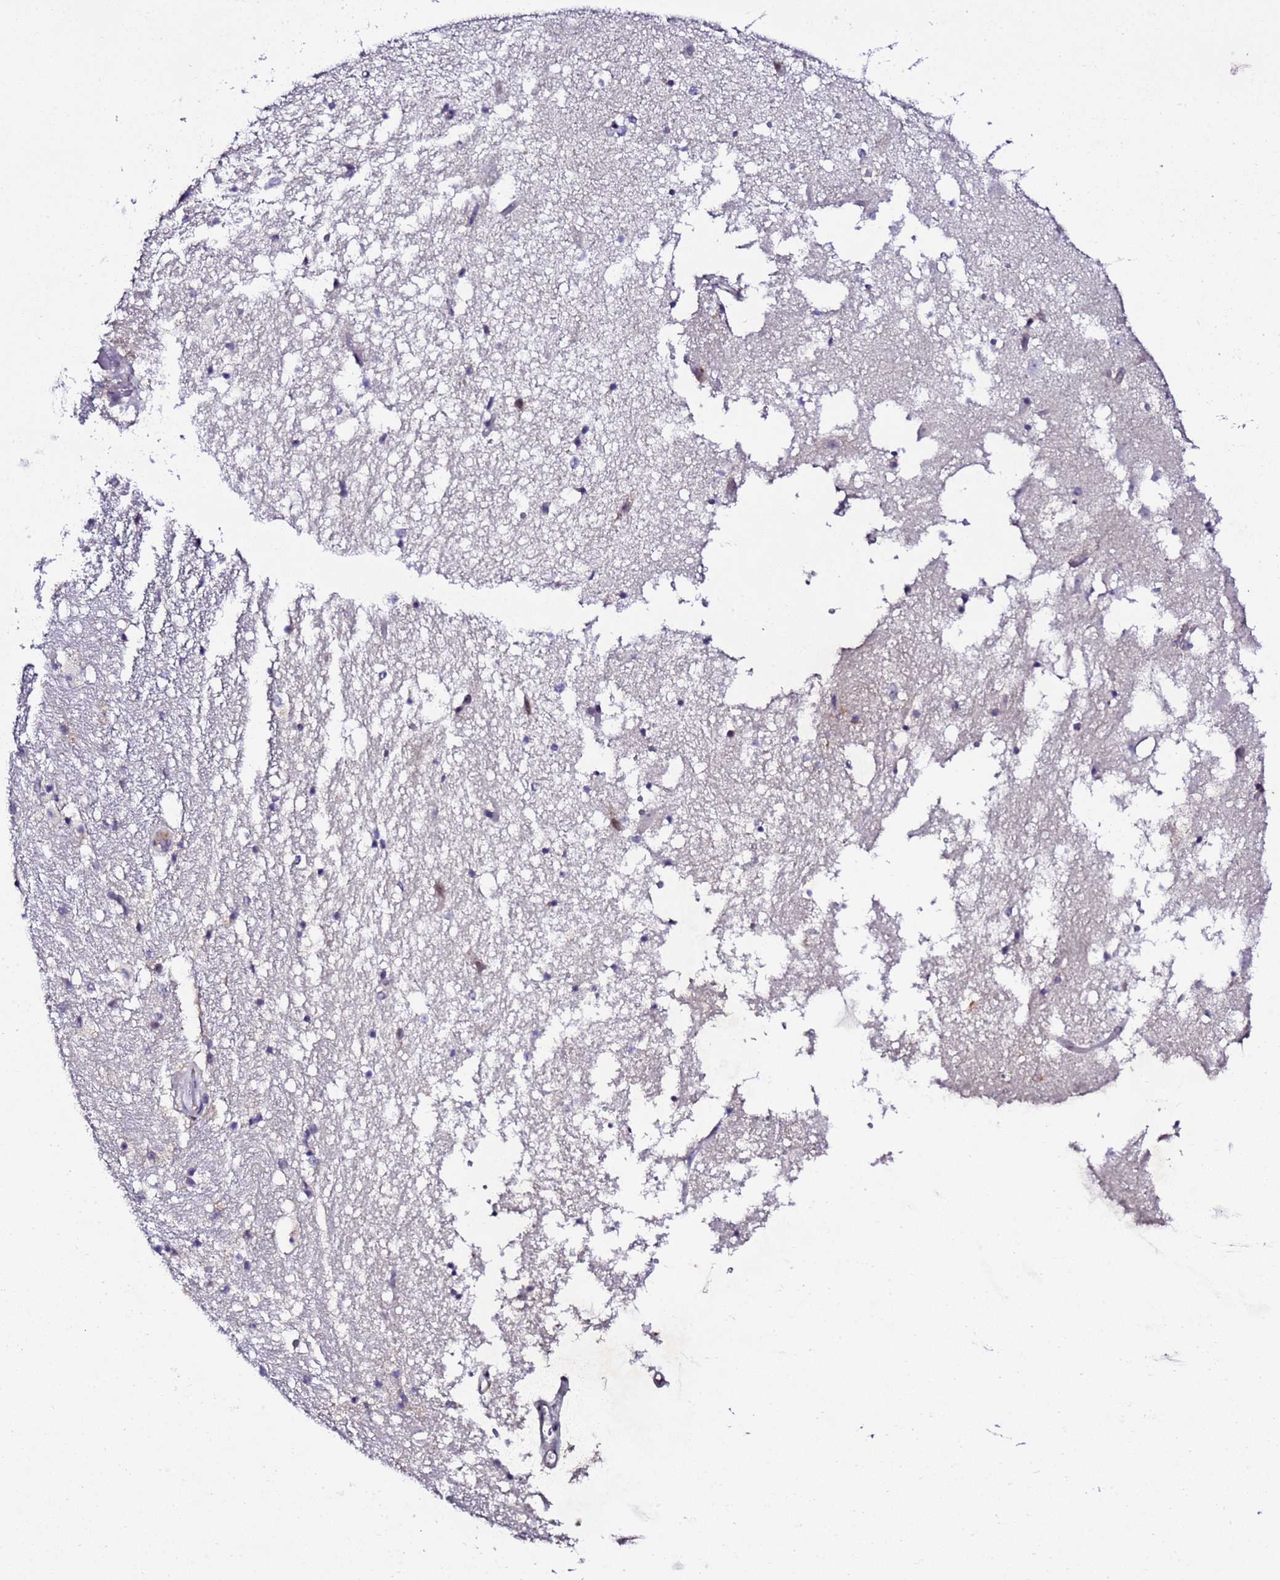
{"staining": {"intensity": "weak", "quantity": "<25%", "location": "cytoplasmic/membranous"}, "tissue": "hippocampus", "cell_type": "Glial cells", "image_type": "normal", "snomed": [{"axis": "morphology", "description": "Normal tissue, NOS"}, {"axis": "topography", "description": "Hippocampus"}], "caption": "IHC of benign hippocampus shows no staining in glial cells. (Brightfield microscopy of DAB (3,3'-diaminobenzidine) IHC at high magnification).", "gene": "C19orf47", "patient": {"sex": "female", "age": 52}}